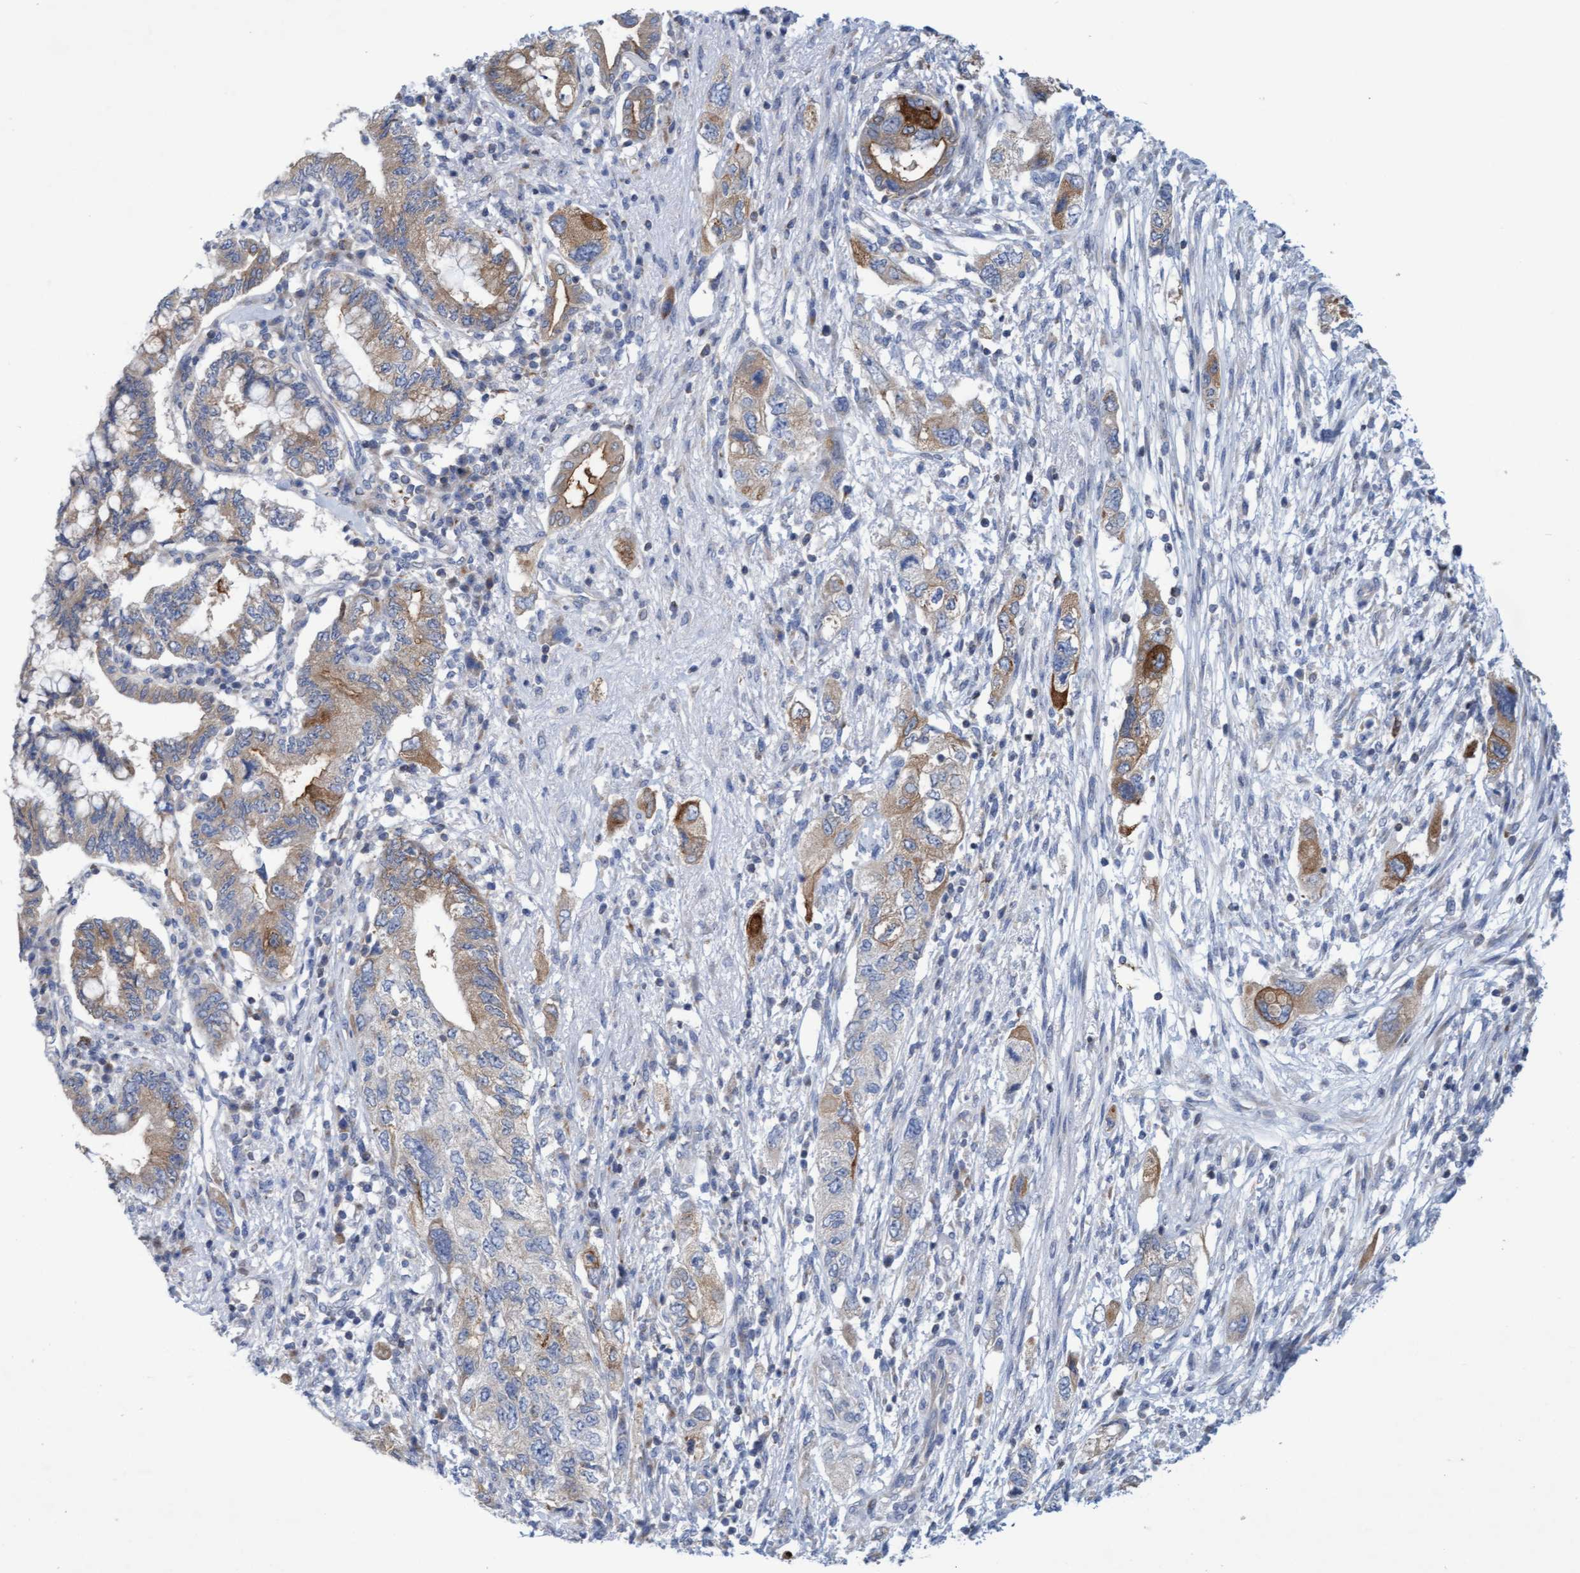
{"staining": {"intensity": "weak", "quantity": ">75%", "location": "cytoplasmic/membranous"}, "tissue": "pancreatic cancer", "cell_type": "Tumor cells", "image_type": "cancer", "snomed": [{"axis": "morphology", "description": "Adenocarcinoma, NOS"}, {"axis": "topography", "description": "Pancreas"}], "caption": "The photomicrograph displays immunohistochemical staining of pancreatic cancer (adenocarcinoma). There is weak cytoplasmic/membranous expression is present in about >75% of tumor cells.", "gene": "SLC28A3", "patient": {"sex": "female", "age": 73}}